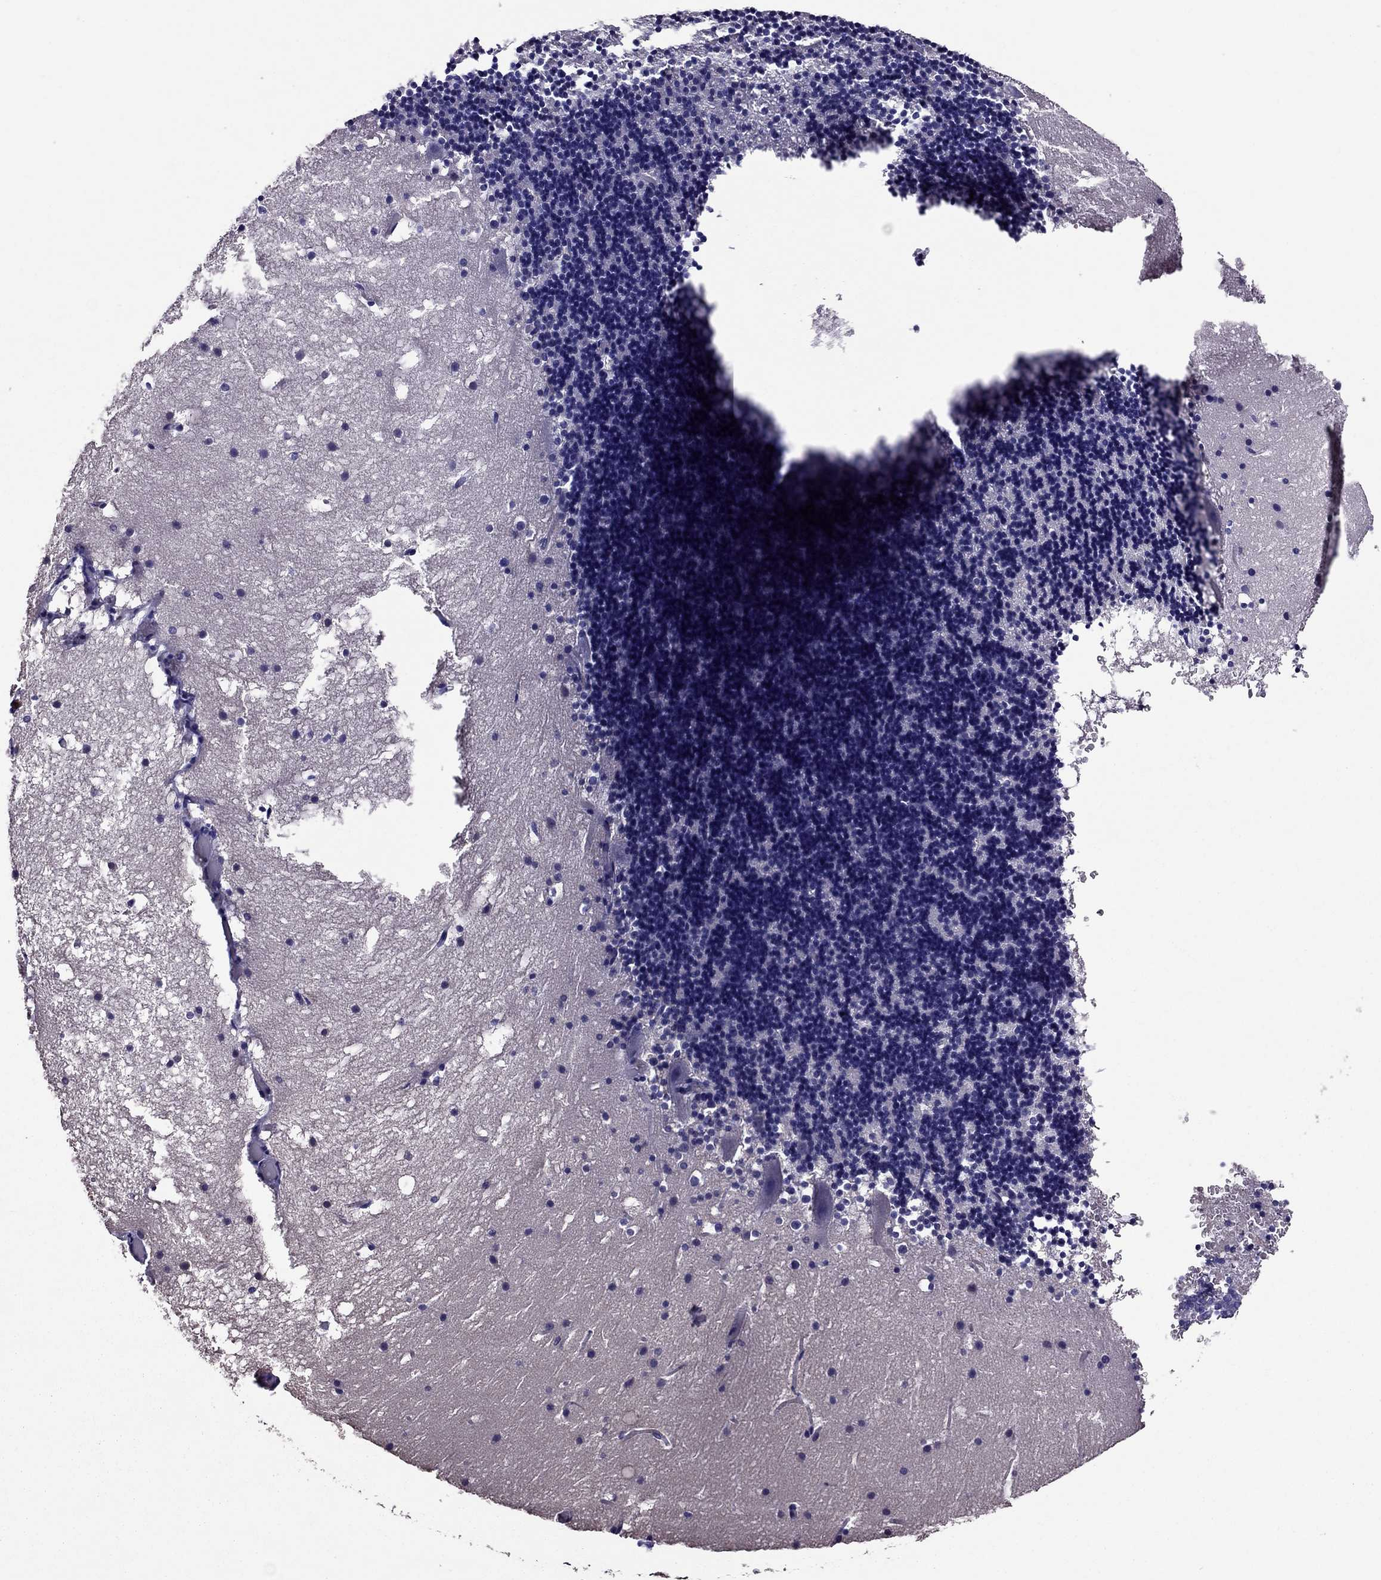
{"staining": {"intensity": "negative", "quantity": "none", "location": "none"}, "tissue": "cerebellum", "cell_type": "Cells in granular layer", "image_type": "normal", "snomed": [{"axis": "morphology", "description": "Normal tissue, NOS"}, {"axis": "topography", "description": "Cerebellum"}], "caption": "This is an immunohistochemistry (IHC) micrograph of unremarkable cerebellum. There is no expression in cells in granular layer.", "gene": "LRRC46", "patient": {"sex": "male", "age": 37}}